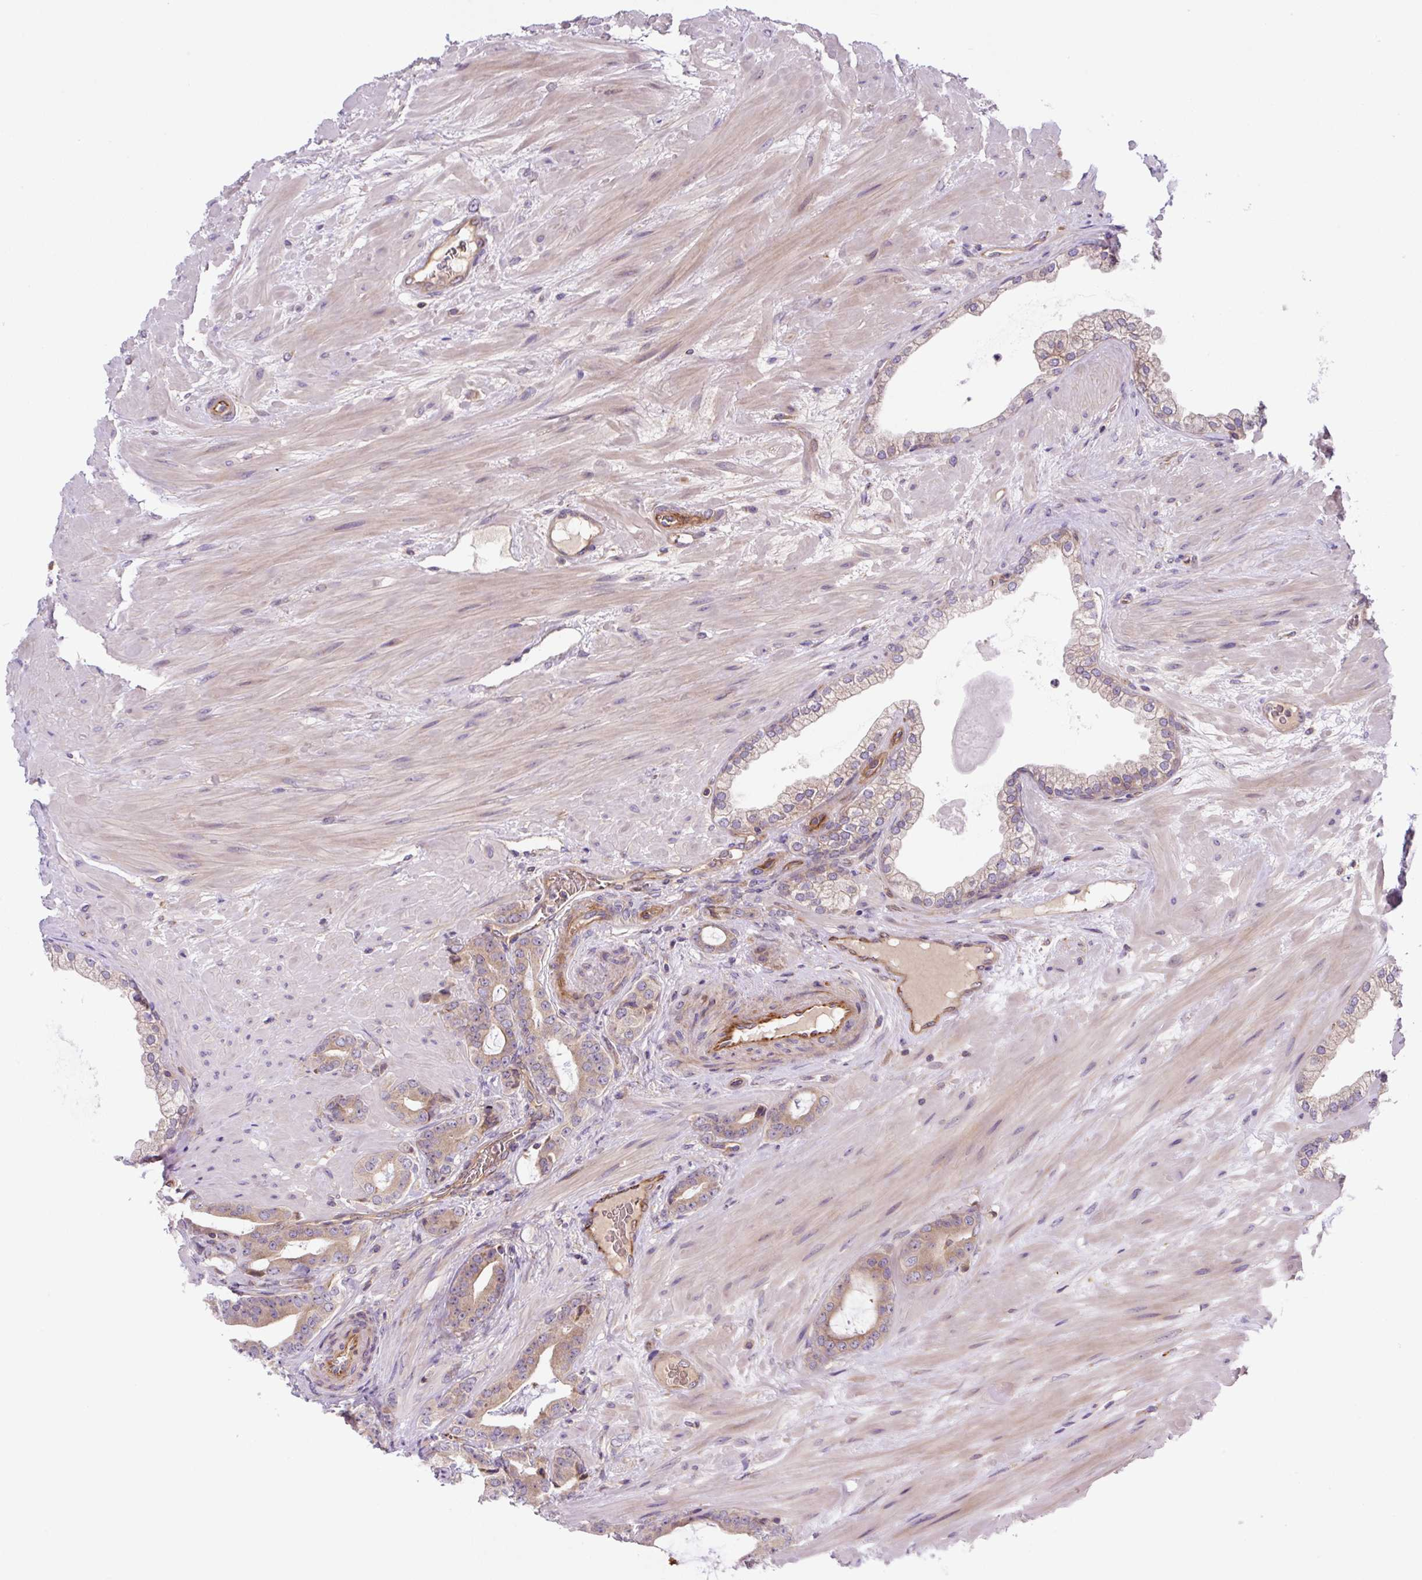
{"staining": {"intensity": "weak", "quantity": "25%-75%", "location": "cytoplasmic/membranous"}, "tissue": "prostate cancer", "cell_type": "Tumor cells", "image_type": "cancer", "snomed": [{"axis": "morphology", "description": "Adenocarcinoma, Low grade"}, {"axis": "topography", "description": "Prostate"}], "caption": "The immunohistochemical stain highlights weak cytoplasmic/membranous staining in tumor cells of prostate cancer (adenocarcinoma (low-grade)) tissue.", "gene": "APOBEC3D", "patient": {"sex": "male", "age": 61}}